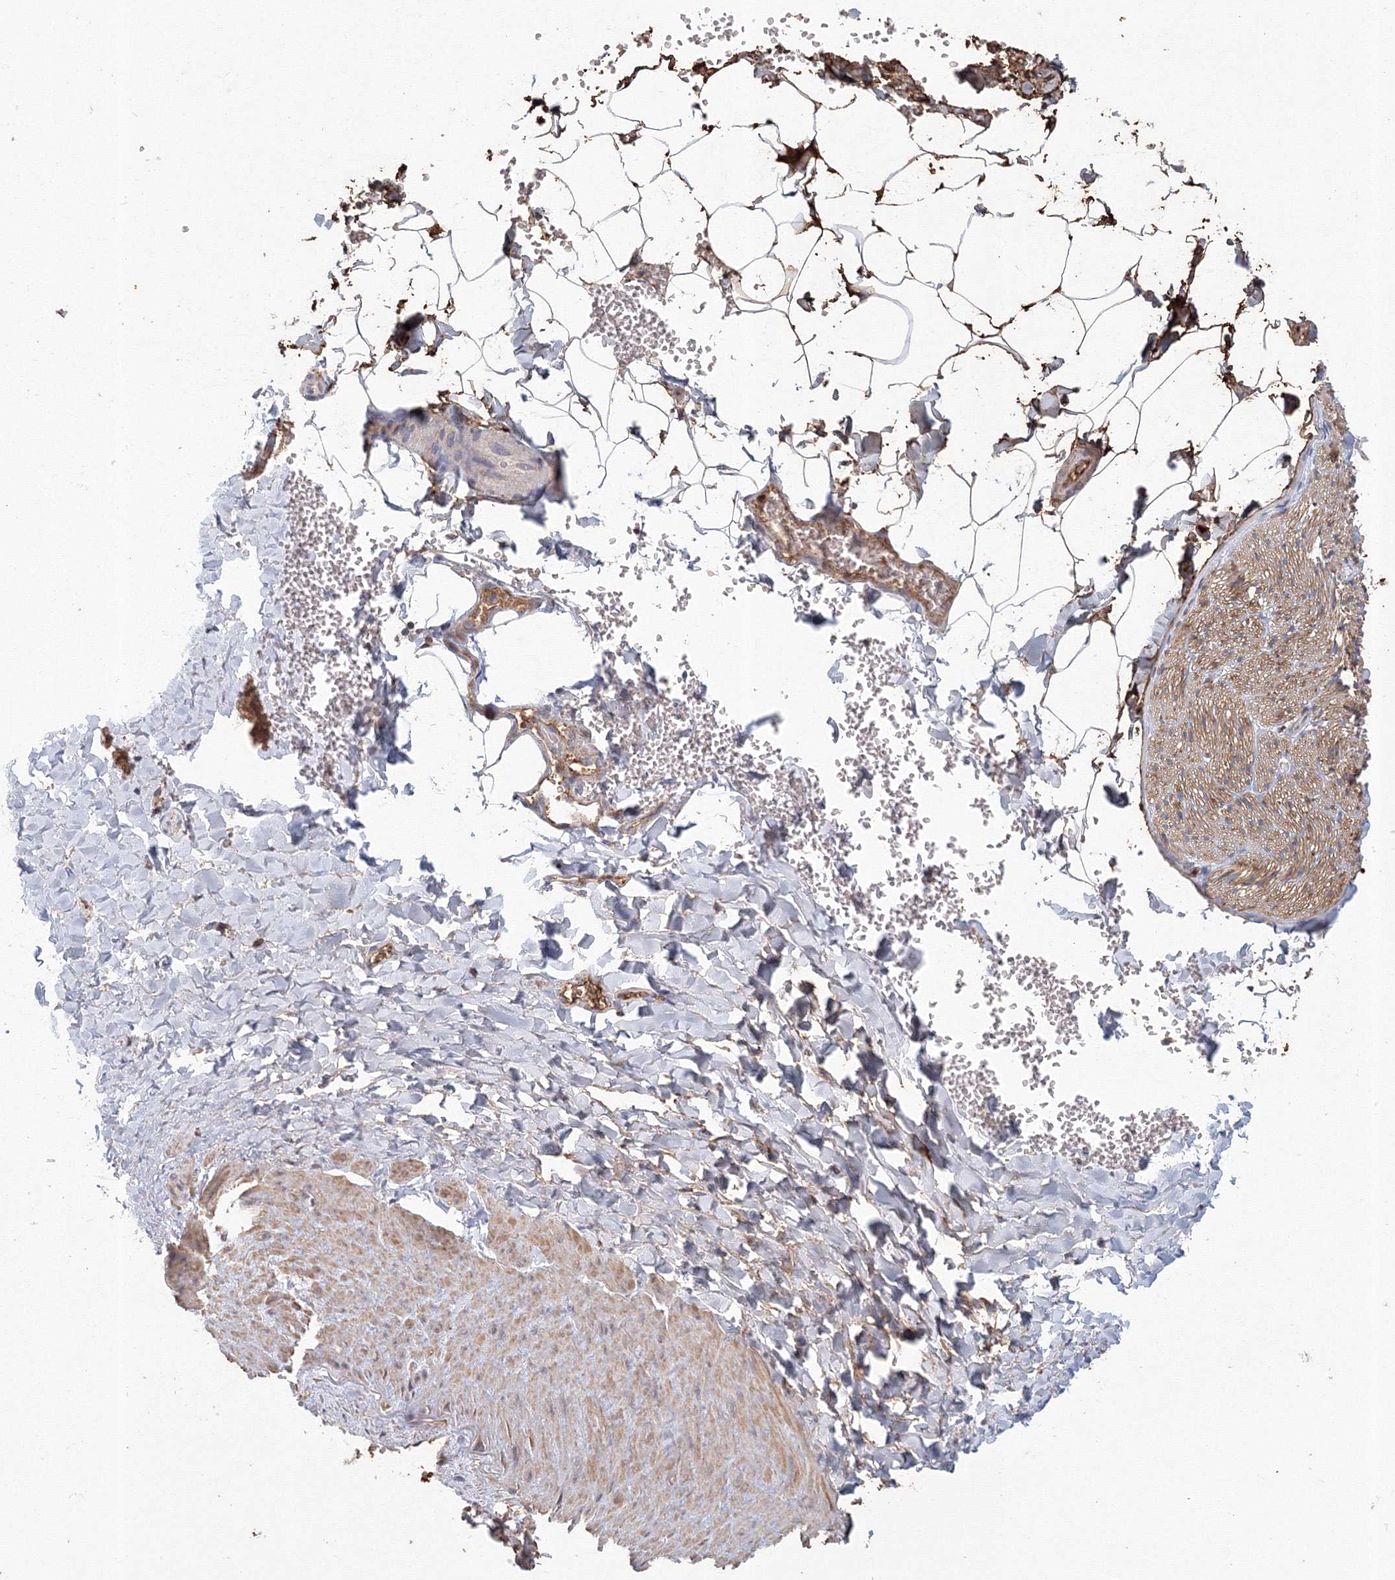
{"staining": {"intensity": "moderate", "quantity": "25%-75%", "location": "cytoplasmic/membranous"}, "tissue": "adipose tissue", "cell_type": "Adipocytes", "image_type": "normal", "snomed": [{"axis": "morphology", "description": "Normal tissue, NOS"}, {"axis": "topography", "description": "Gallbladder"}, {"axis": "topography", "description": "Peripheral nerve tissue"}], "caption": "An image of human adipose tissue stained for a protein exhibits moderate cytoplasmic/membranous brown staining in adipocytes.", "gene": "GRPEL1", "patient": {"sex": "male", "age": 38}}